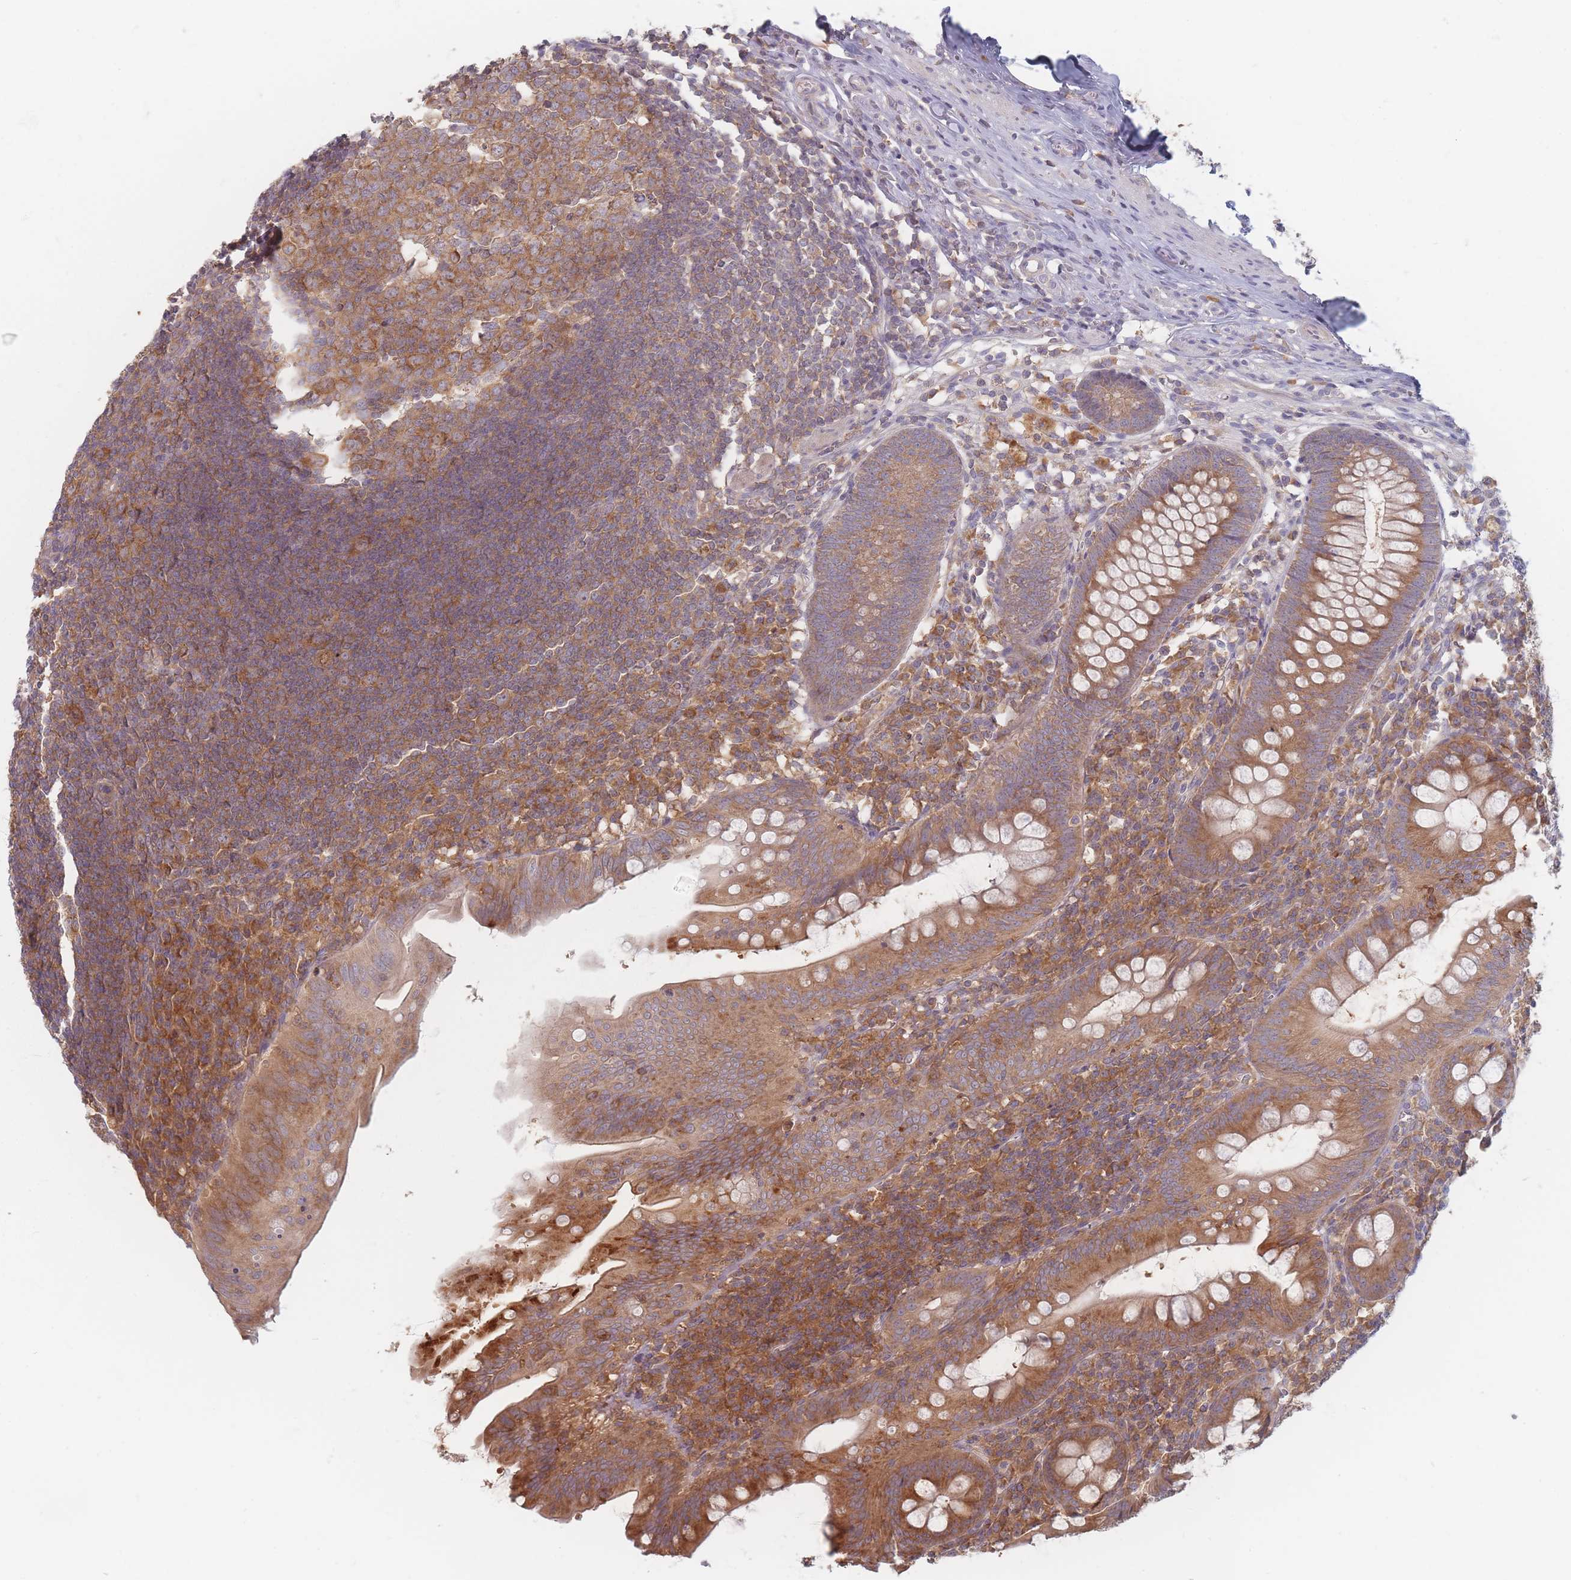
{"staining": {"intensity": "moderate", "quantity": ">75%", "location": "cytoplasmic/membranous"}, "tissue": "appendix", "cell_type": "Glandular cells", "image_type": "normal", "snomed": [{"axis": "morphology", "description": "Normal tissue, NOS"}, {"axis": "topography", "description": "Appendix"}], "caption": "Immunohistochemical staining of normal human appendix reveals medium levels of moderate cytoplasmic/membranous expression in about >75% of glandular cells.", "gene": "SLC35F3", "patient": {"sex": "male", "age": 56}}